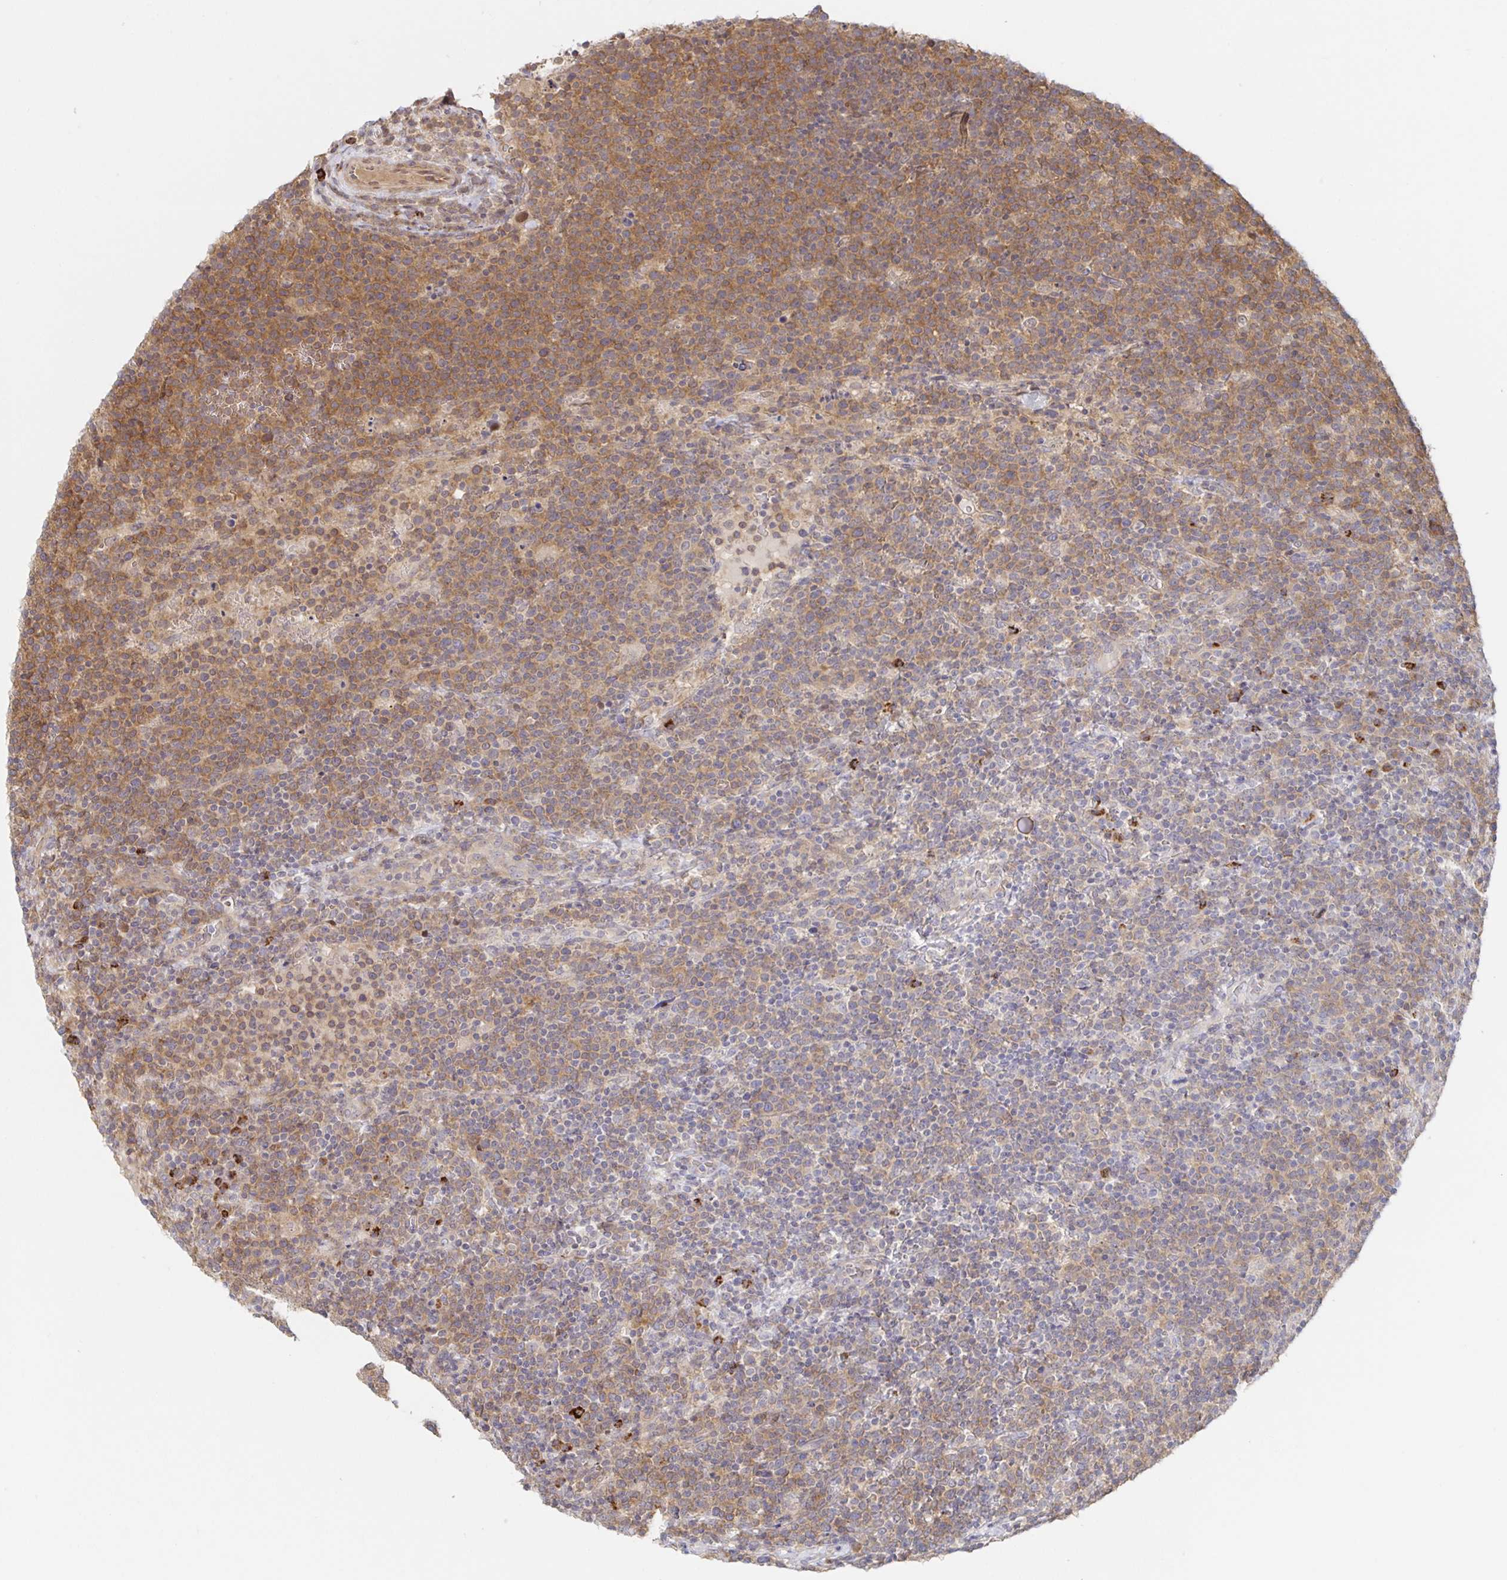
{"staining": {"intensity": "moderate", "quantity": "25%-75%", "location": "cytoplasmic/membranous"}, "tissue": "lymphoma", "cell_type": "Tumor cells", "image_type": "cancer", "snomed": [{"axis": "morphology", "description": "Malignant lymphoma, non-Hodgkin's type, High grade"}, {"axis": "topography", "description": "Lymph node"}], "caption": "High-grade malignant lymphoma, non-Hodgkin's type was stained to show a protein in brown. There is medium levels of moderate cytoplasmic/membranous positivity in approximately 25%-75% of tumor cells. (IHC, brightfield microscopy, high magnification).", "gene": "AACS", "patient": {"sex": "male", "age": 61}}